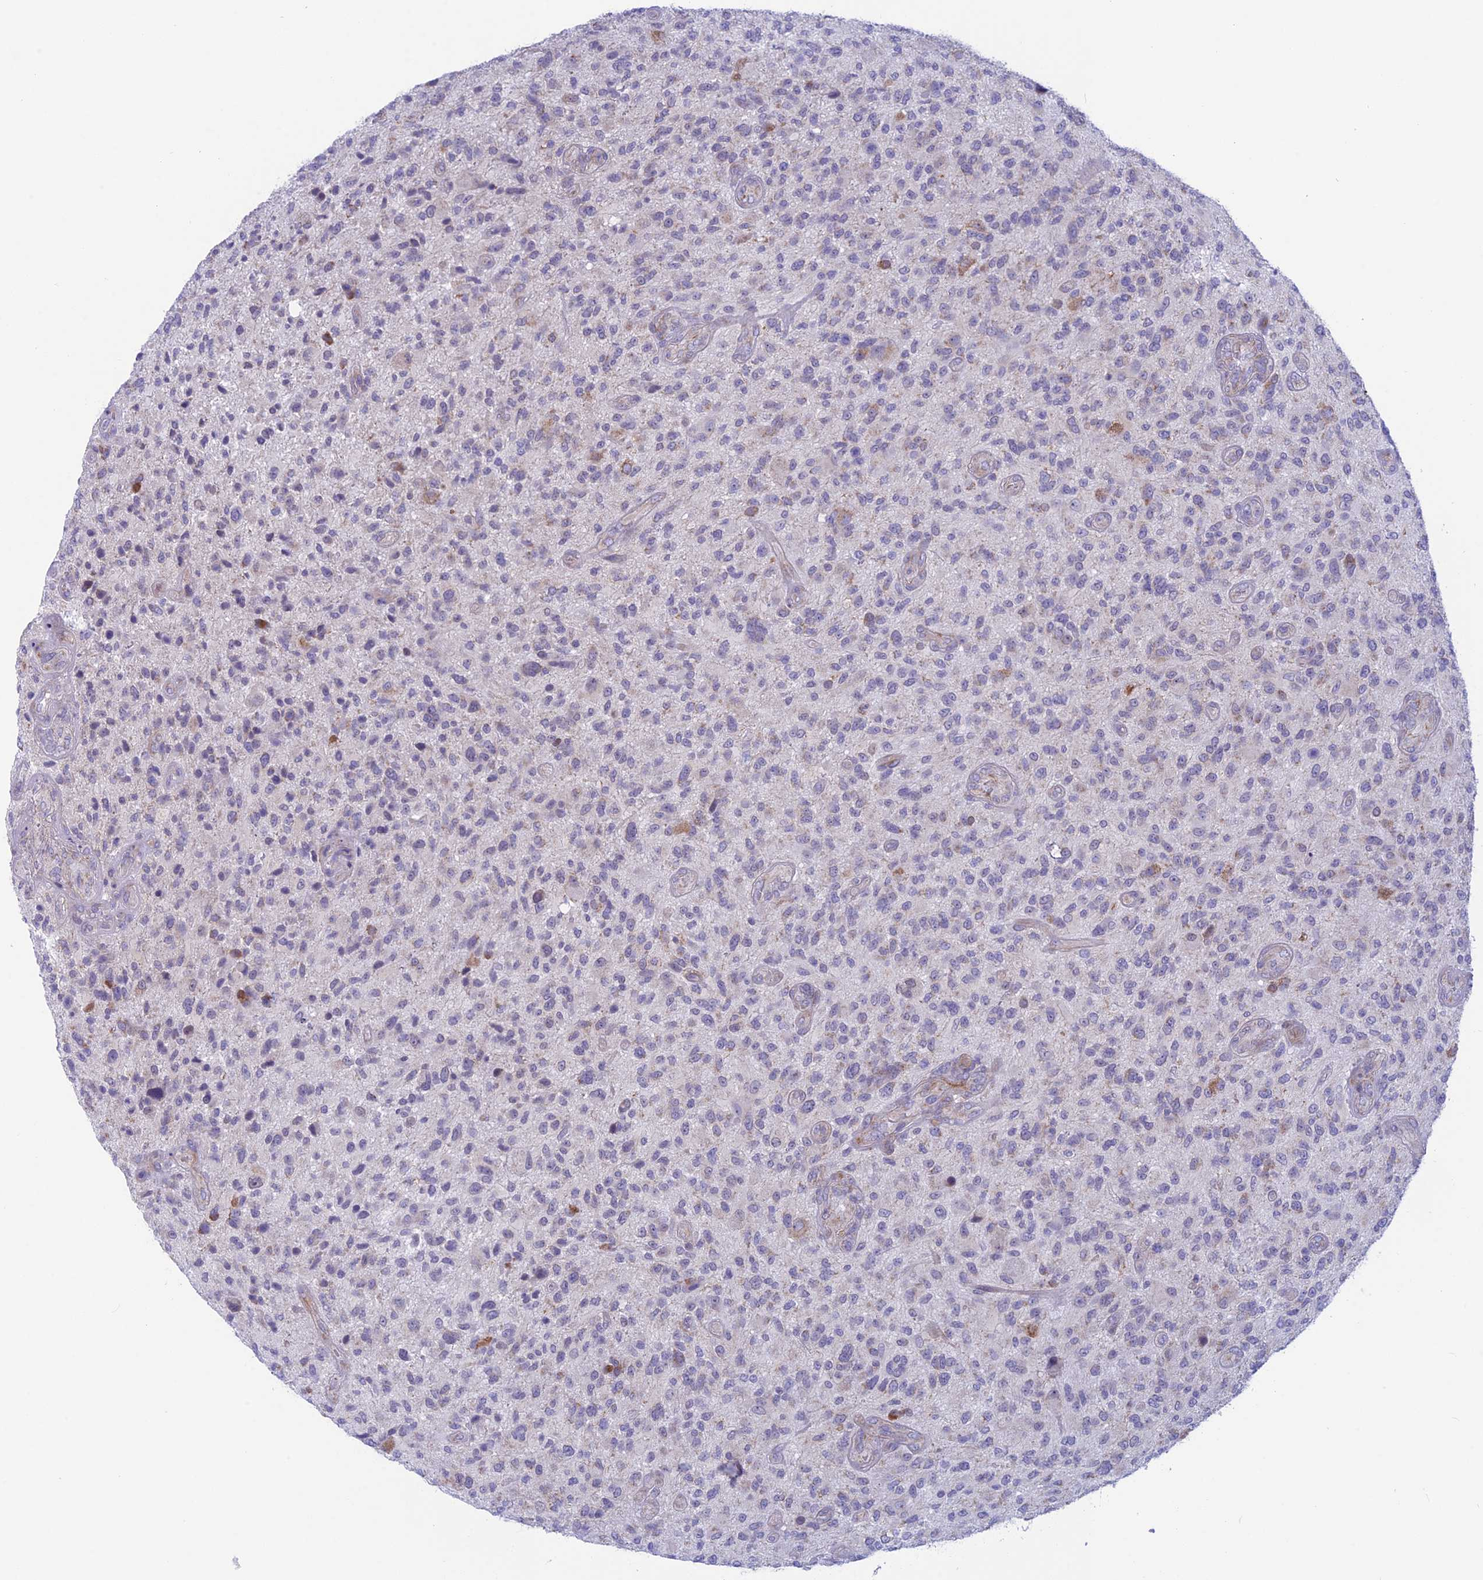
{"staining": {"intensity": "negative", "quantity": "none", "location": "none"}, "tissue": "glioma", "cell_type": "Tumor cells", "image_type": "cancer", "snomed": [{"axis": "morphology", "description": "Glioma, malignant, High grade"}, {"axis": "topography", "description": "Brain"}], "caption": "Human high-grade glioma (malignant) stained for a protein using immunohistochemistry shows no positivity in tumor cells.", "gene": "PLAC9", "patient": {"sex": "male", "age": 47}}